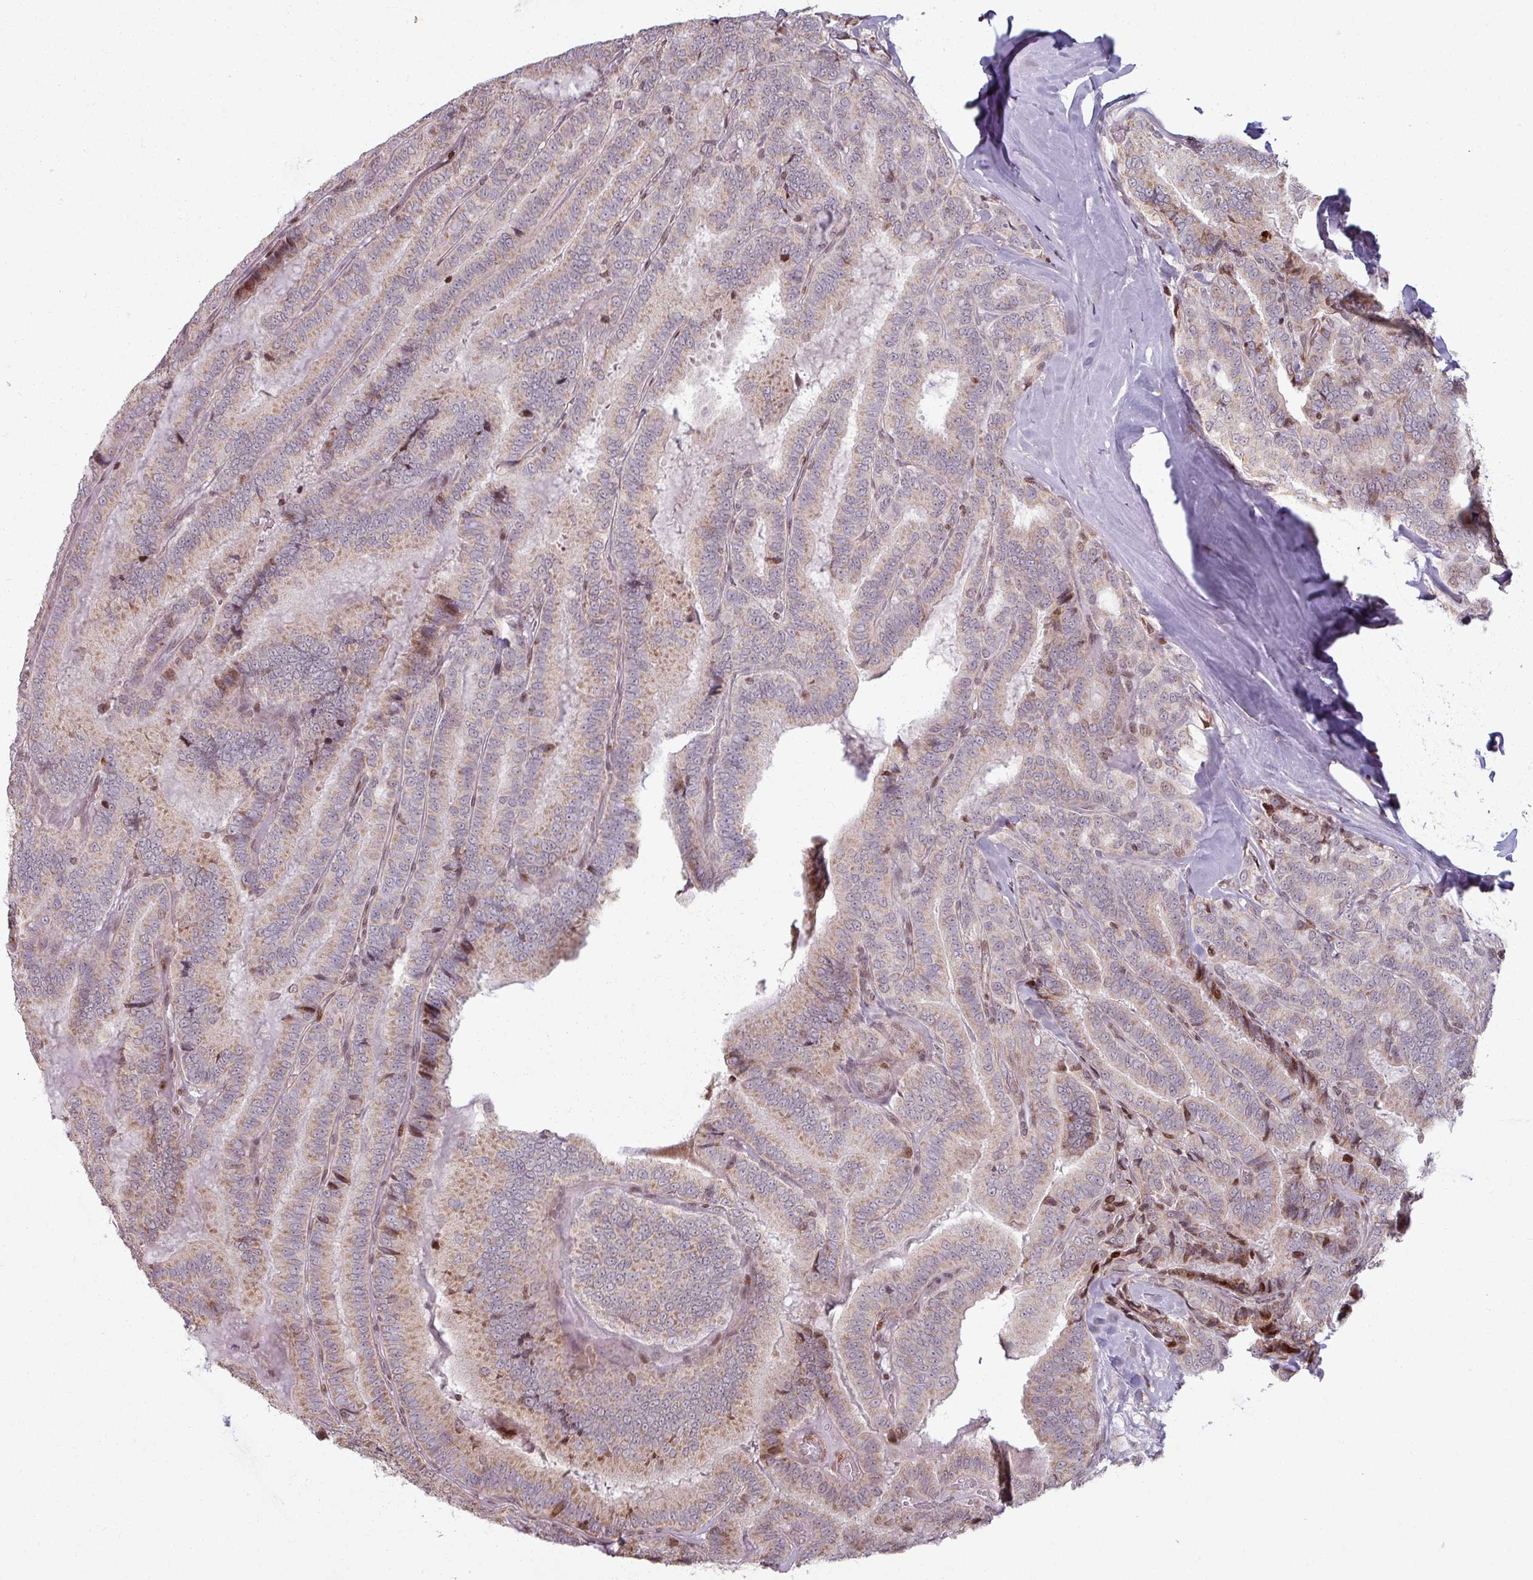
{"staining": {"intensity": "weak", "quantity": ">75%", "location": "cytoplasmic/membranous"}, "tissue": "thyroid cancer", "cell_type": "Tumor cells", "image_type": "cancer", "snomed": [{"axis": "morphology", "description": "Papillary adenocarcinoma, NOS"}, {"axis": "topography", "description": "Thyroid gland"}], "caption": "Human thyroid cancer (papillary adenocarcinoma) stained with a brown dye demonstrates weak cytoplasmic/membranous positive positivity in about >75% of tumor cells.", "gene": "NCOR1", "patient": {"sex": "male", "age": 61}}